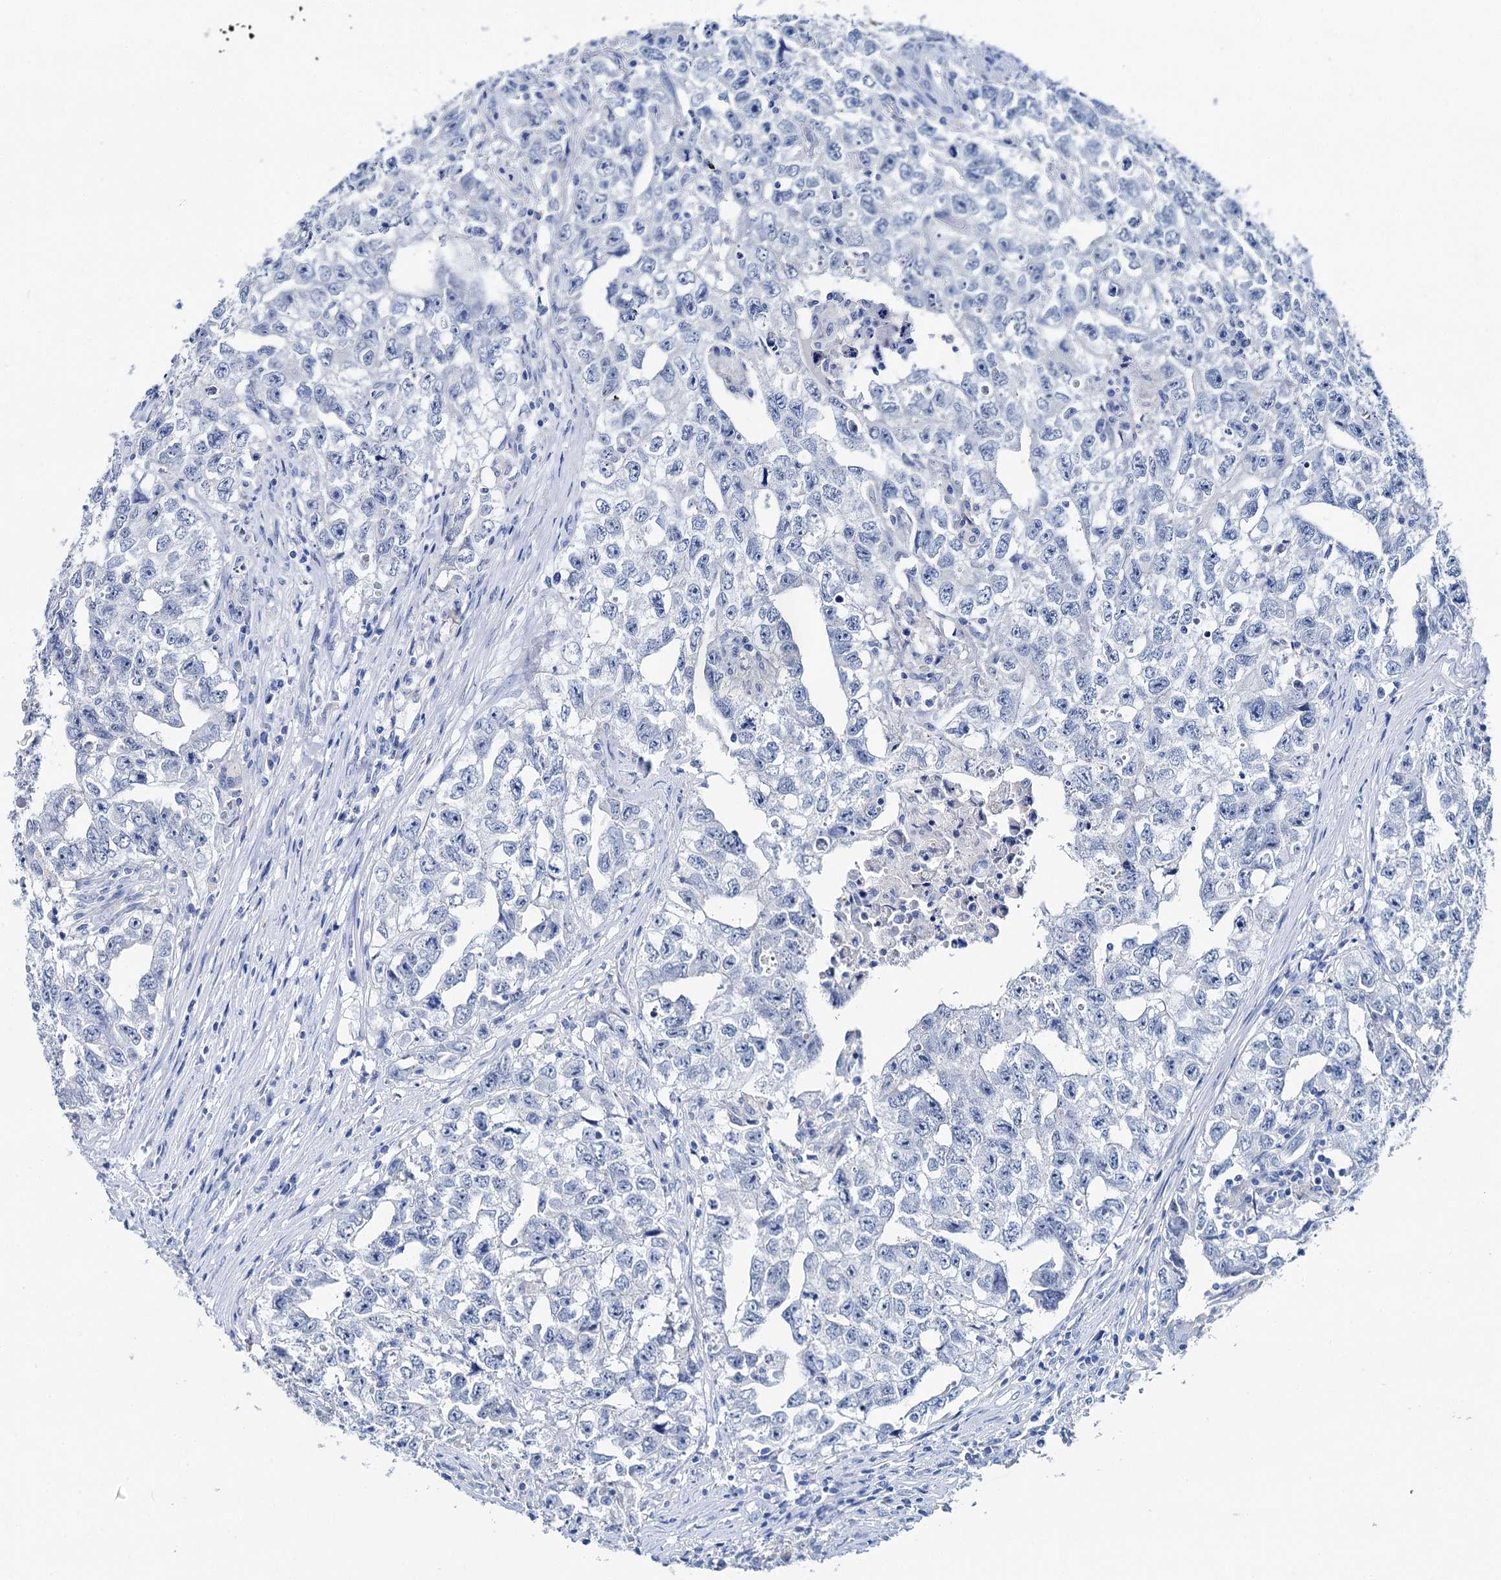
{"staining": {"intensity": "negative", "quantity": "none", "location": "none"}, "tissue": "testis cancer", "cell_type": "Tumor cells", "image_type": "cancer", "snomed": [{"axis": "morphology", "description": "Seminoma, NOS"}, {"axis": "morphology", "description": "Carcinoma, Embryonal, NOS"}, {"axis": "topography", "description": "Testis"}], "caption": "This is an IHC photomicrograph of seminoma (testis). There is no expression in tumor cells.", "gene": "BRINP1", "patient": {"sex": "male", "age": 43}}